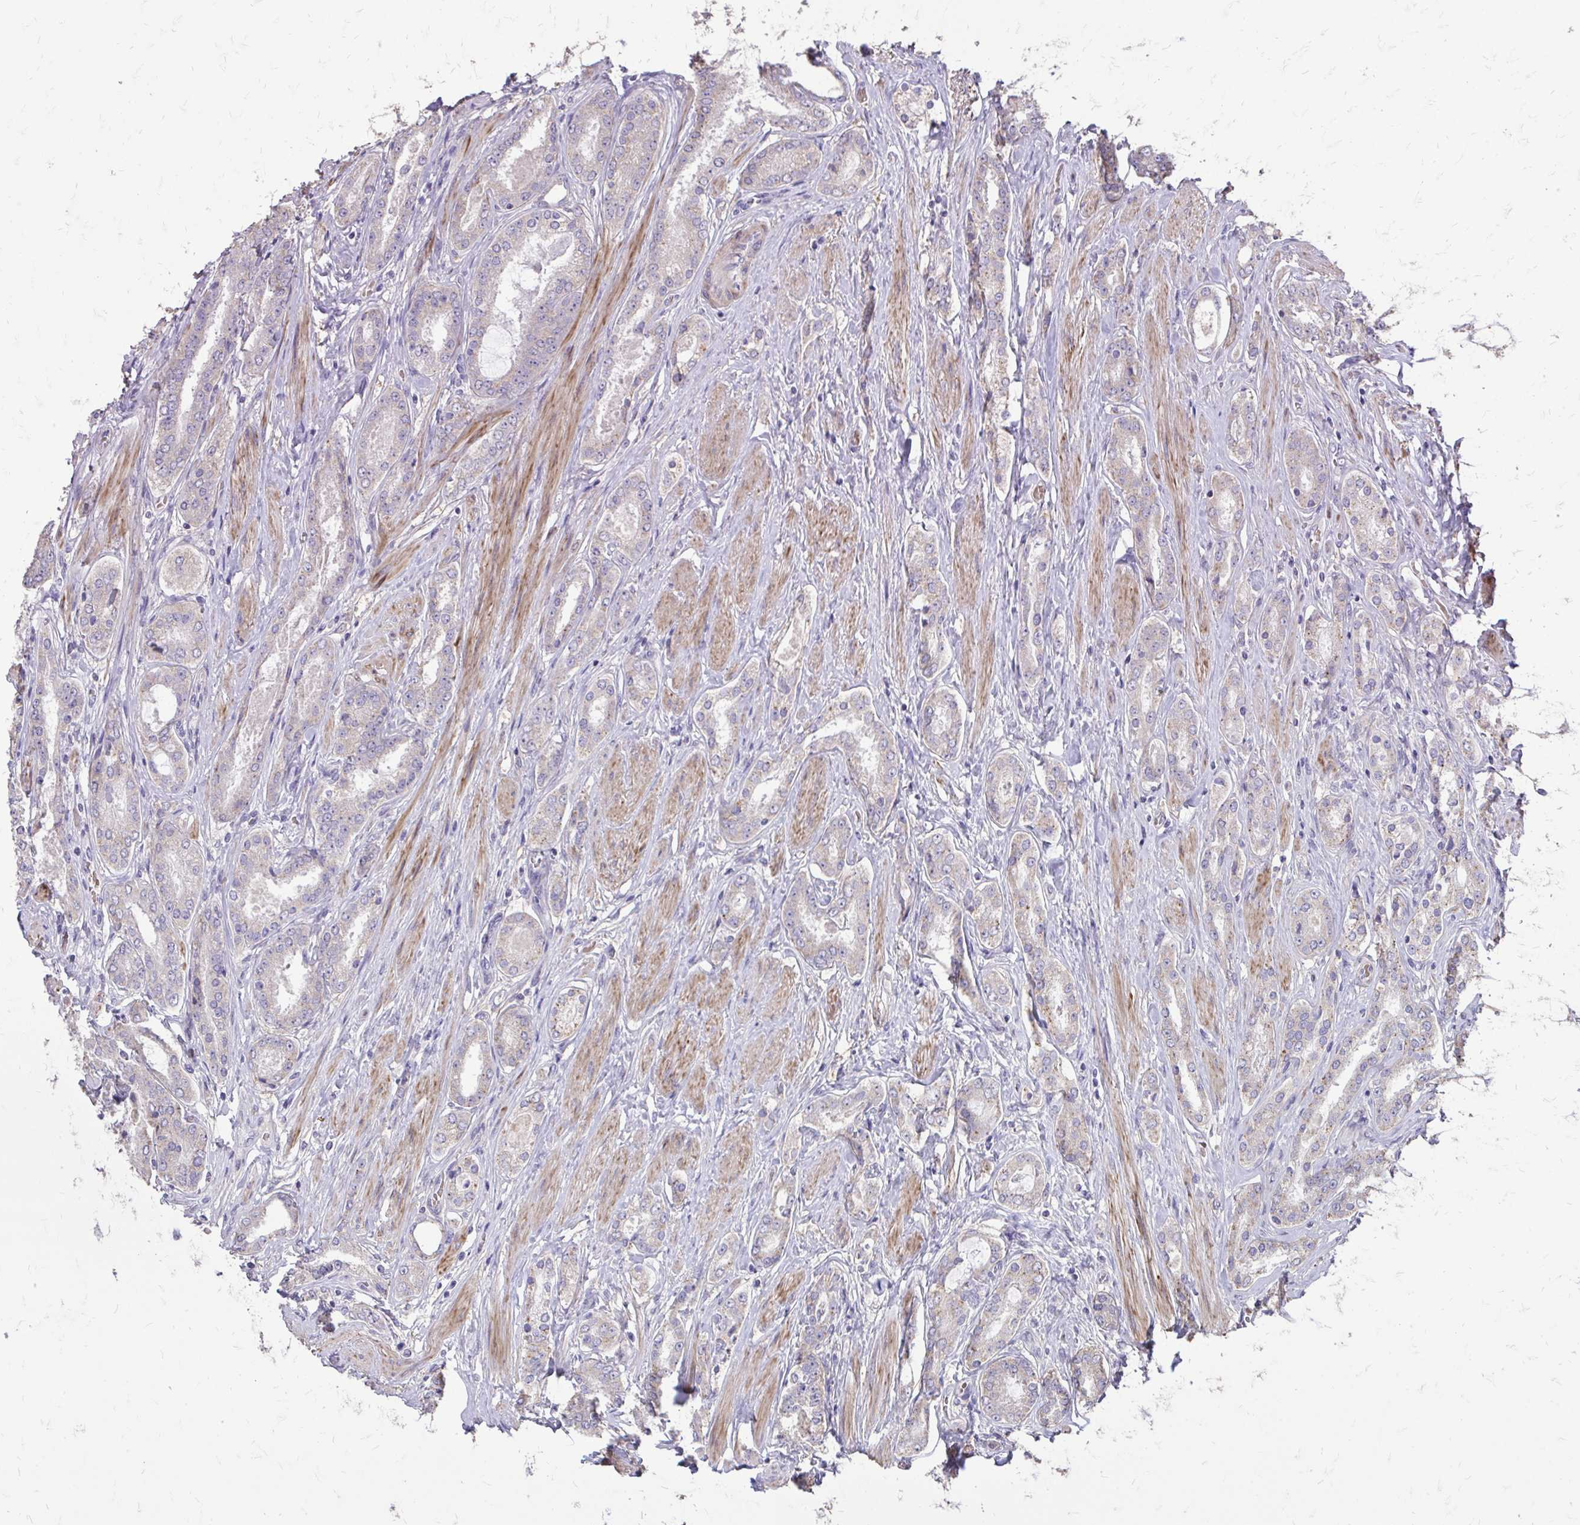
{"staining": {"intensity": "negative", "quantity": "none", "location": "none"}, "tissue": "prostate cancer", "cell_type": "Tumor cells", "image_type": "cancer", "snomed": [{"axis": "morphology", "description": "Adenocarcinoma, High grade"}, {"axis": "topography", "description": "Prostate"}], "caption": "High power microscopy image of an IHC micrograph of prostate high-grade adenocarcinoma, revealing no significant expression in tumor cells.", "gene": "MYORG", "patient": {"sex": "male", "age": 63}}